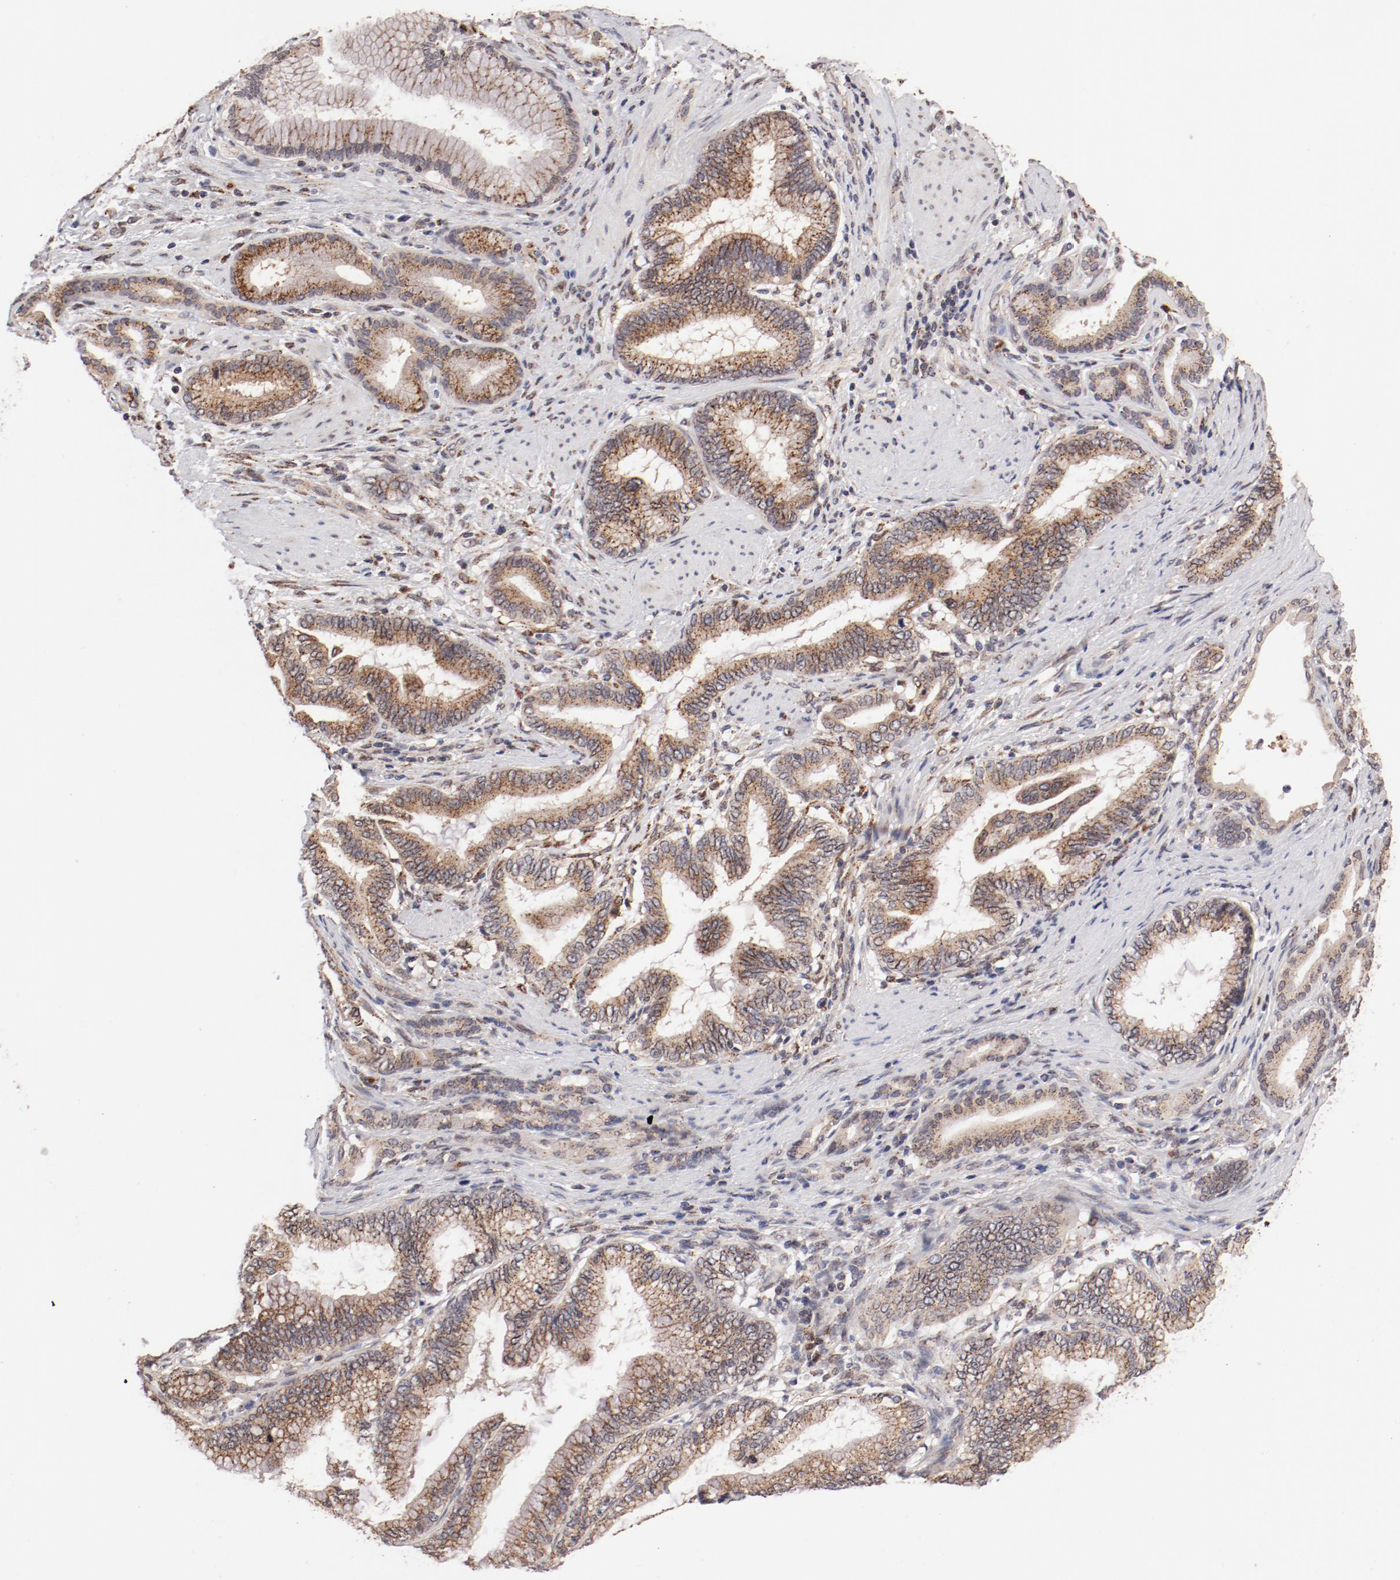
{"staining": {"intensity": "weak", "quantity": ">75%", "location": "cytoplasmic/membranous"}, "tissue": "pancreatic cancer", "cell_type": "Tumor cells", "image_type": "cancer", "snomed": [{"axis": "morphology", "description": "Adenocarcinoma, NOS"}, {"axis": "topography", "description": "Pancreas"}], "caption": "Pancreatic cancer (adenocarcinoma) stained for a protein (brown) displays weak cytoplasmic/membranous positive staining in about >75% of tumor cells.", "gene": "RPL12", "patient": {"sex": "female", "age": 64}}